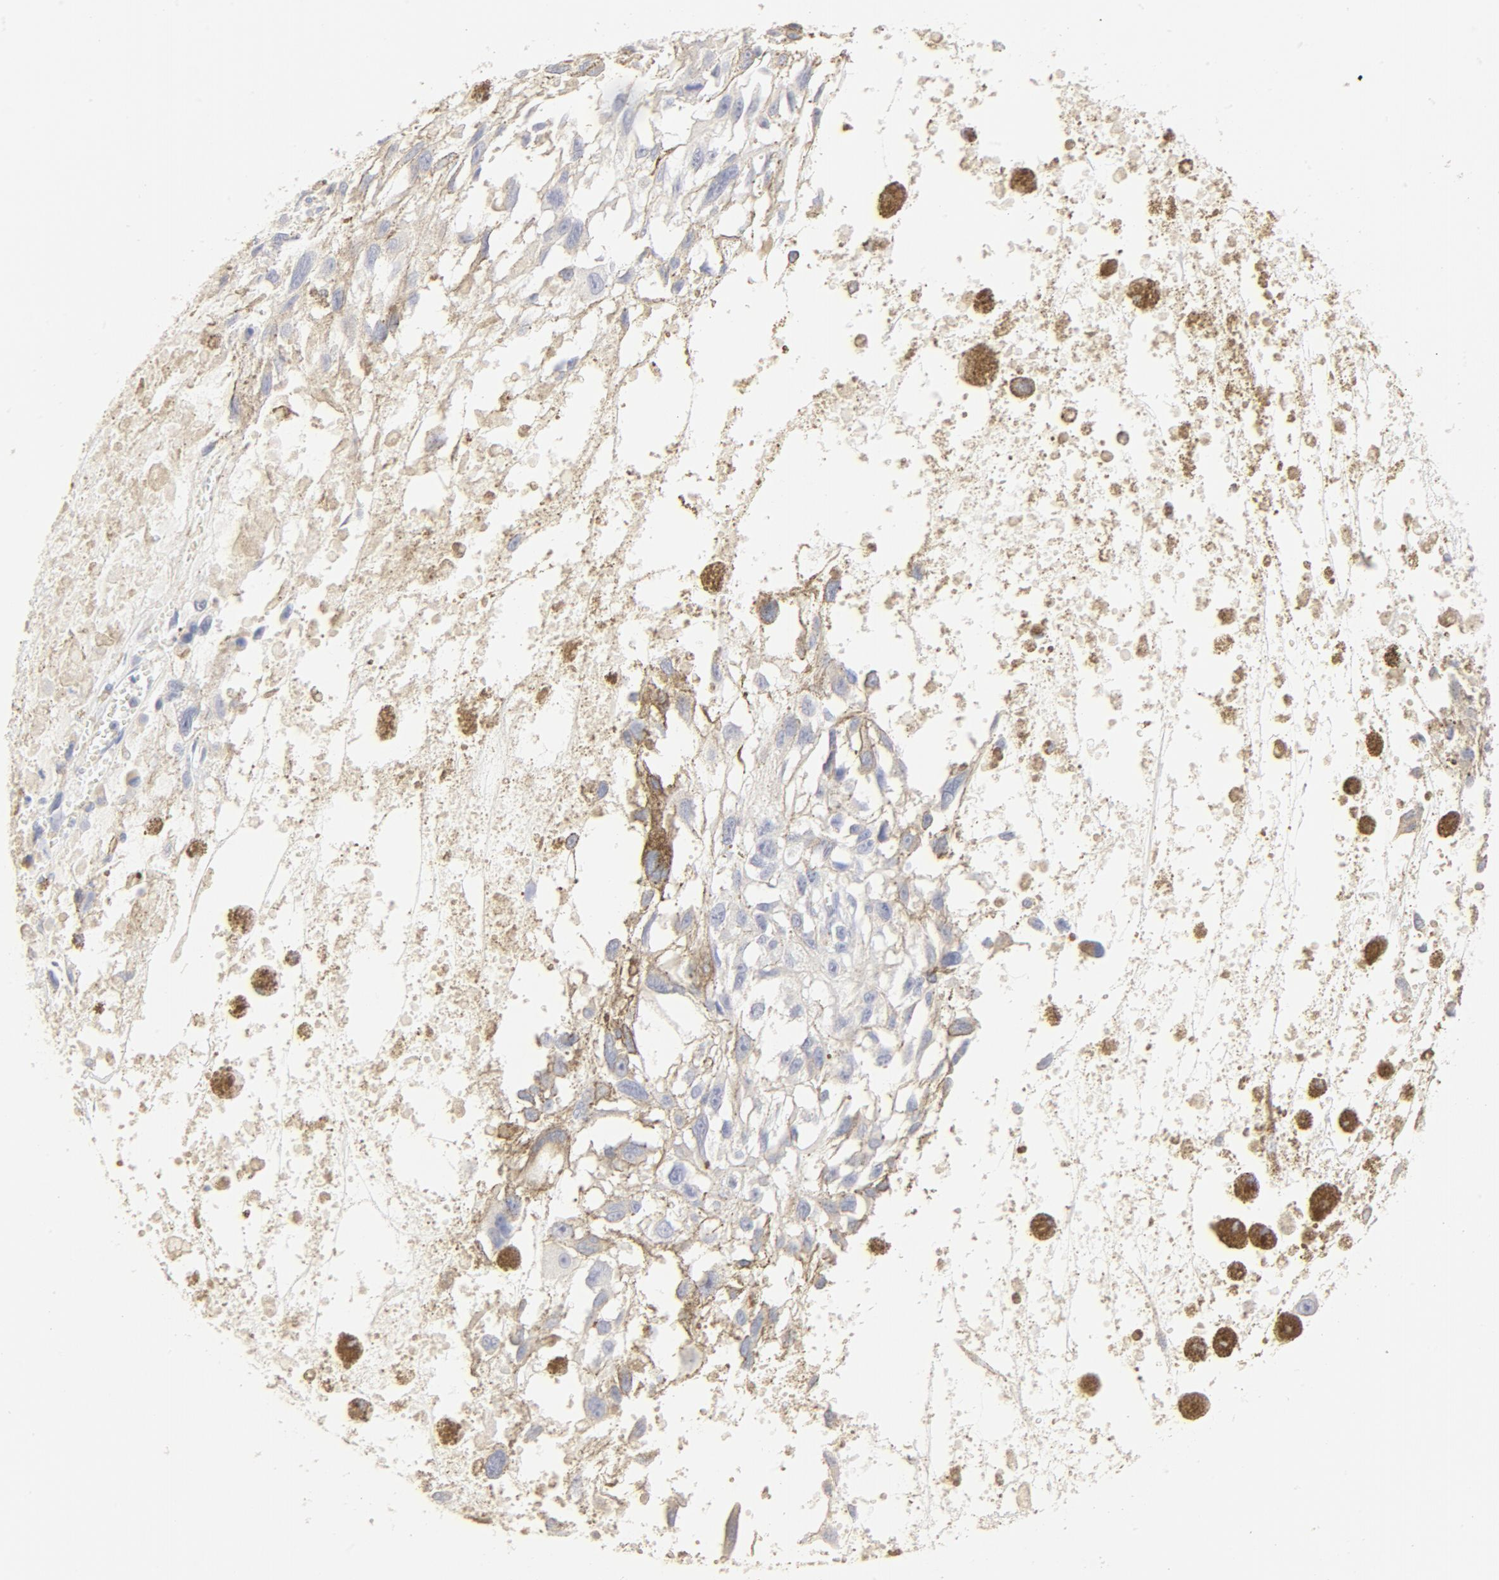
{"staining": {"intensity": "negative", "quantity": "none", "location": "none"}, "tissue": "melanoma", "cell_type": "Tumor cells", "image_type": "cancer", "snomed": [{"axis": "morphology", "description": "Malignant melanoma, Metastatic site"}, {"axis": "topography", "description": "Lymph node"}], "caption": "This image is of malignant melanoma (metastatic site) stained with immunohistochemistry (IHC) to label a protein in brown with the nuclei are counter-stained blue. There is no staining in tumor cells. (Stains: DAB (3,3'-diaminobenzidine) IHC with hematoxylin counter stain, Microscopy: brightfield microscopy at high magnification).", "gene": "FCGBP", "patient": {"sex": "male", "age": 59}}